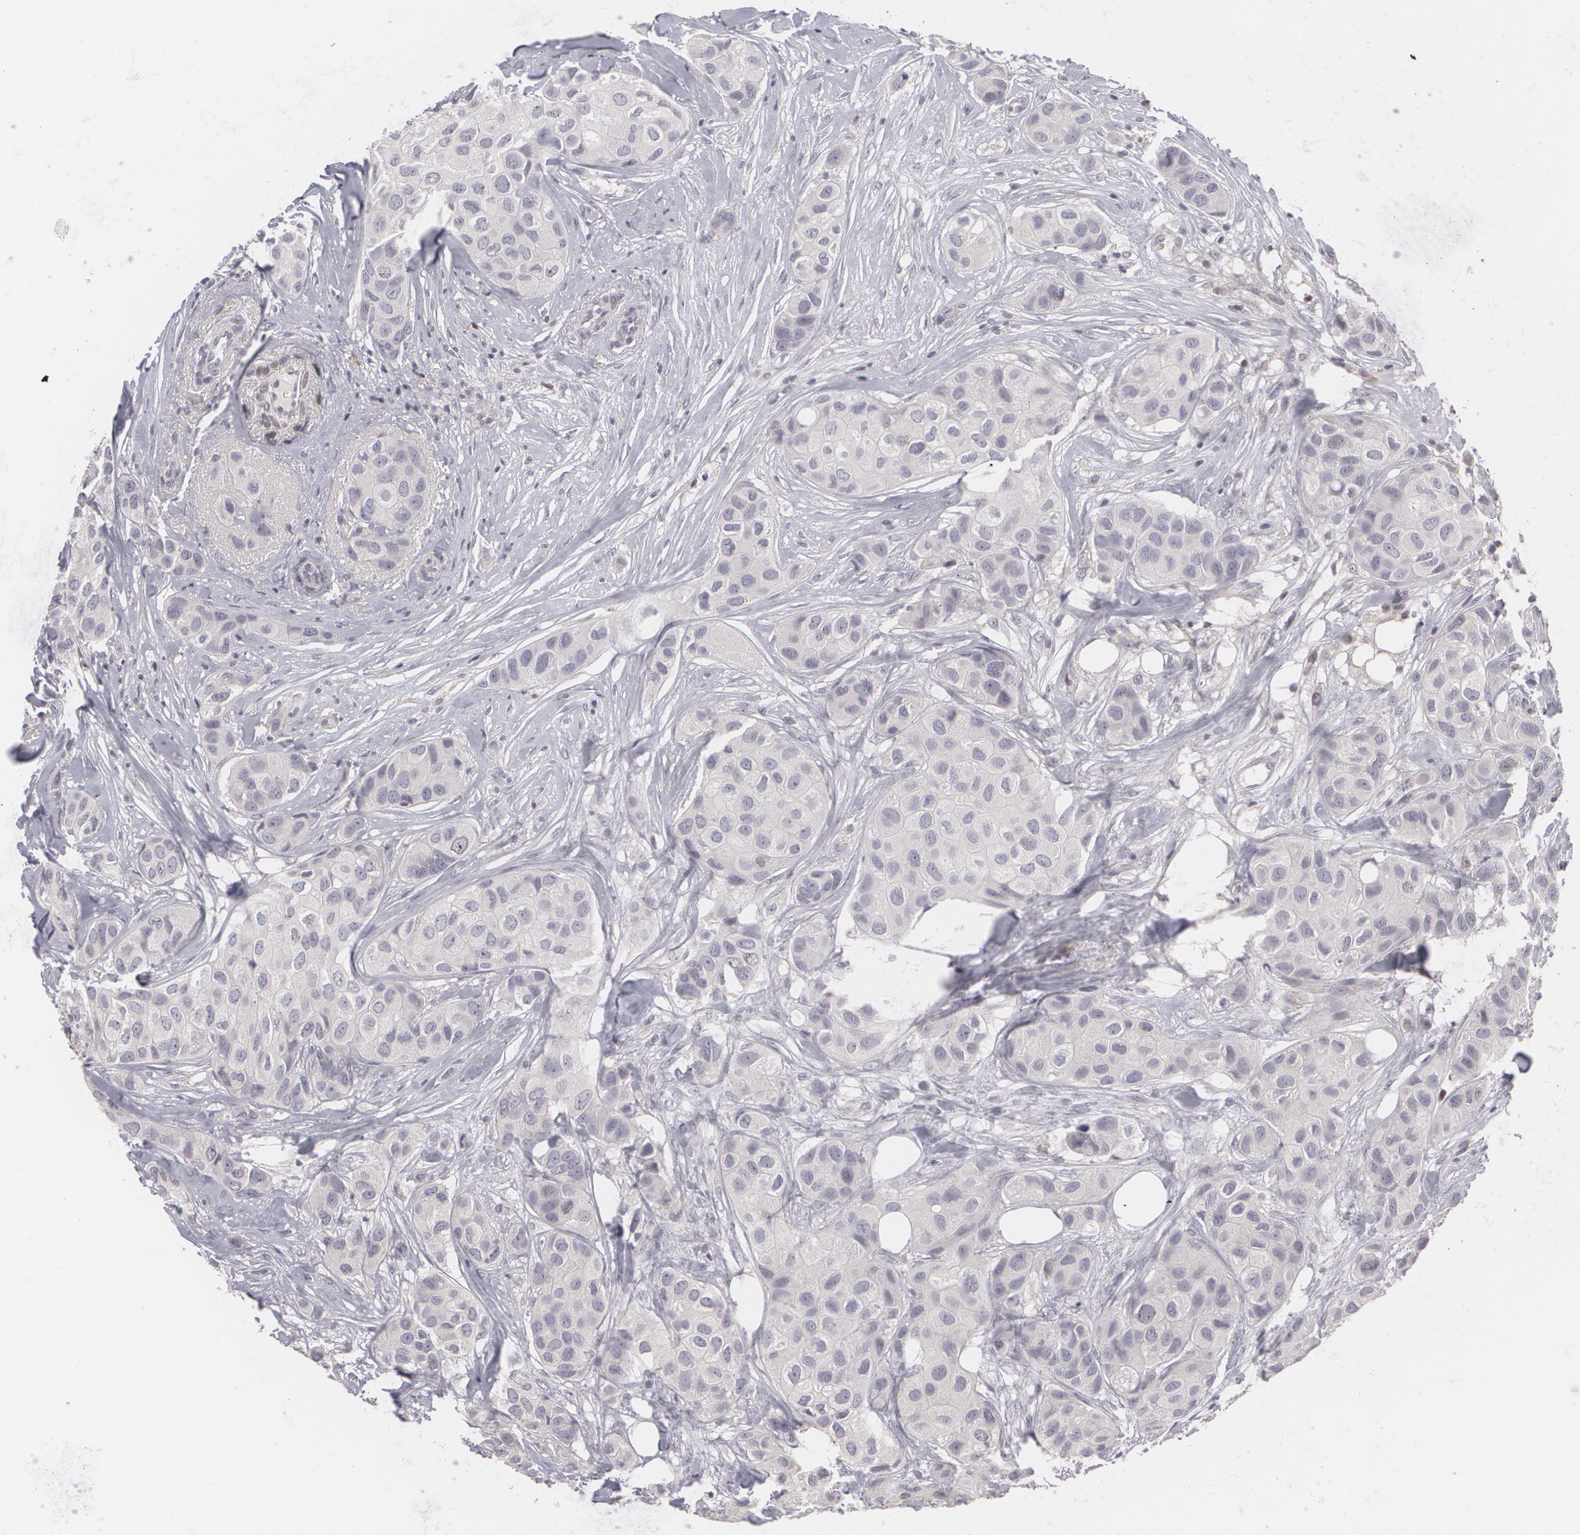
{"staining": {"intensity": "negative", "quantity": "none", "location": "none"}, "tissue": "breast cancer", "cell_type": "Tumor cells", "image_type": "cancer", "snomed": [{"axis": "morphology", "description": "Duct carcinoma"}, {"axis": "topography", "description": "Breast"}], "caption": "Protein analysis of breast cancer (intraductal carcinoma) shows no significant staining in tumor cells. The staining is performed using DAB (3,3'-diaminobenzidine) brown chromogen with nuclei counter-stained in using hematoxylin.", "gene": "ZBTB16", "patient": {"sex": "female", "age": 68}}